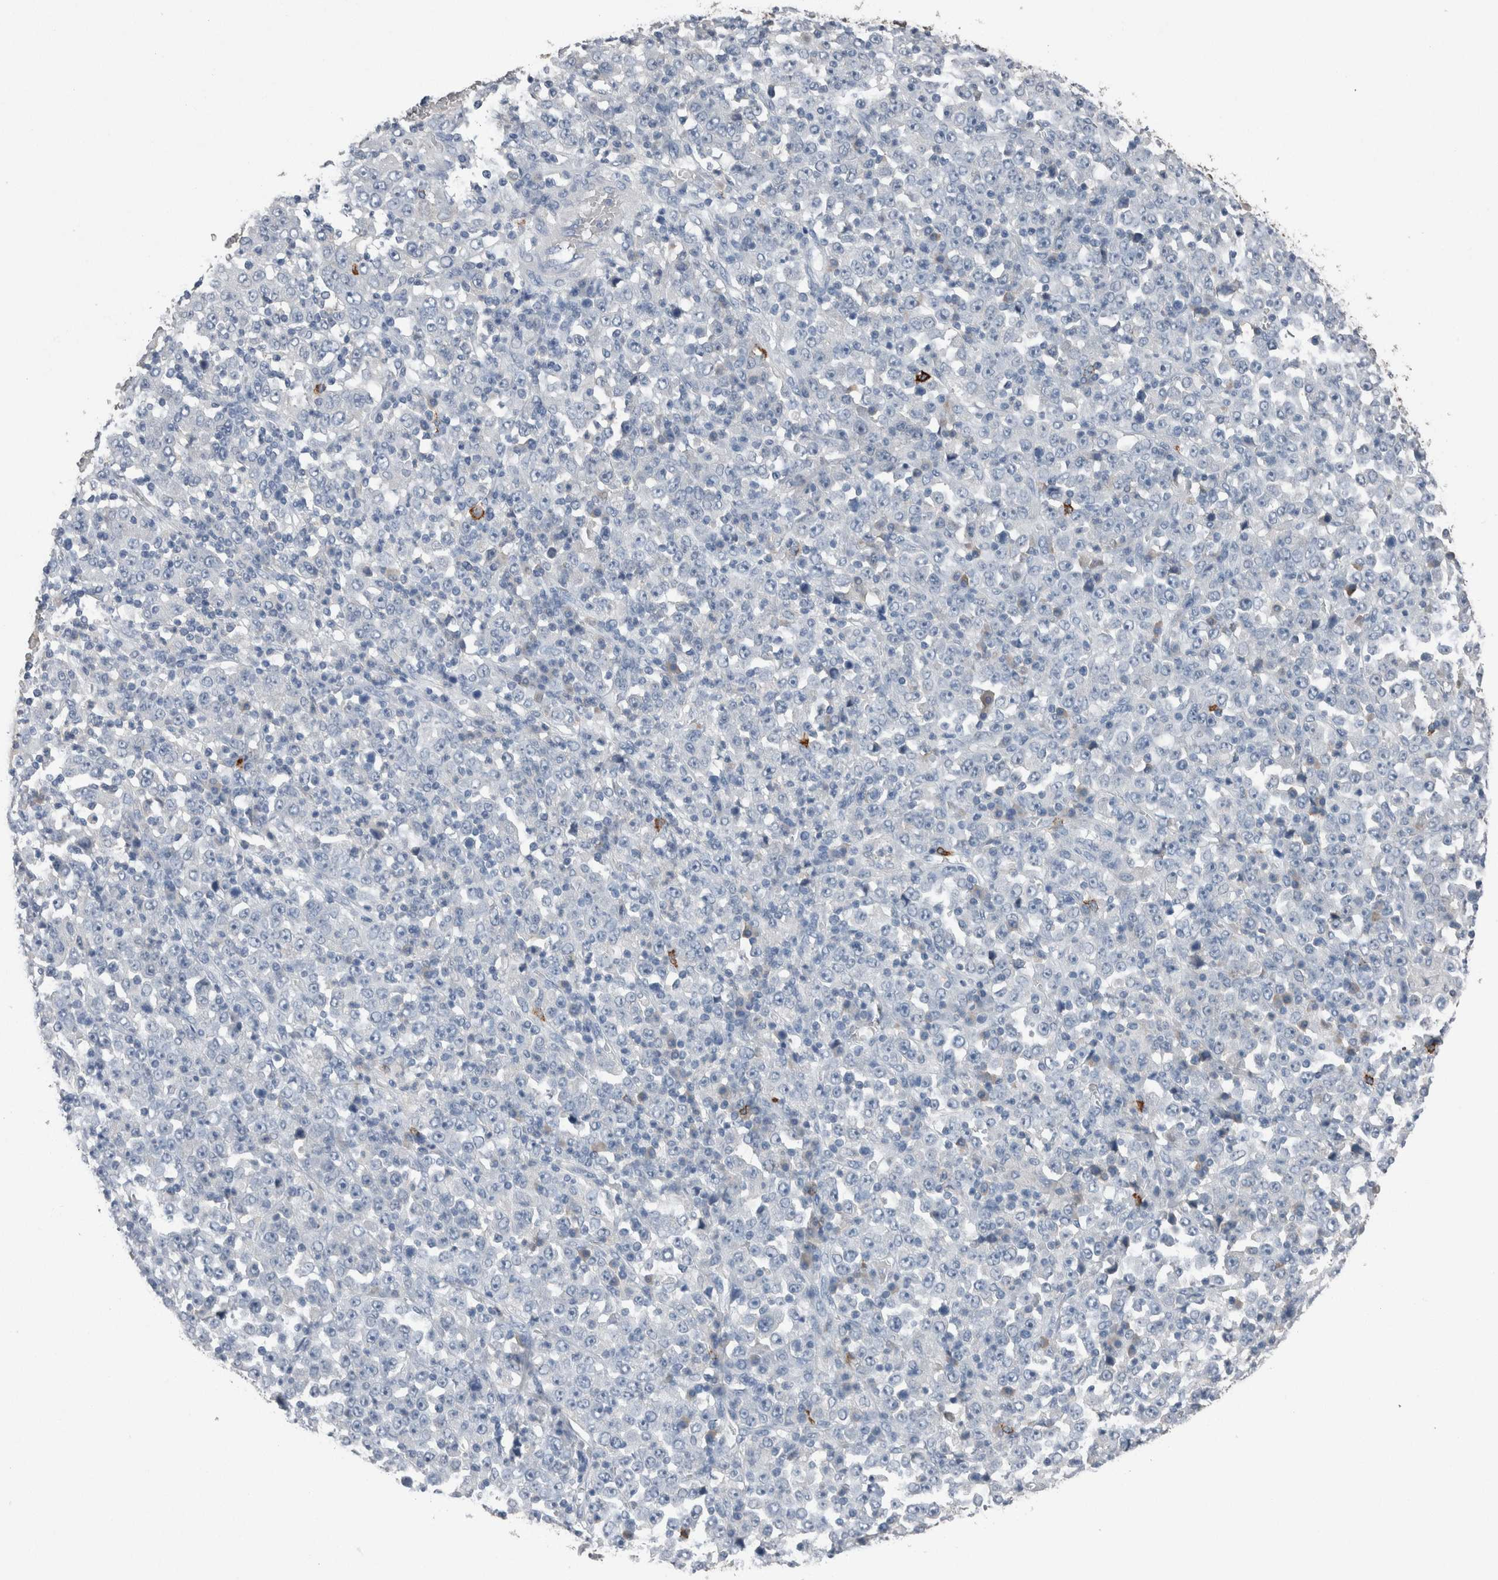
{"staining": {"intensity": "negative", "quantity": "none", "location": "none"}, "tissue": "stomach cancer", "cell_type": "Tumor cells", "image_type": "cancer", "snomed": [{"axis": "morphology", "description": "Normal tissue, NOS"}, {"axis": "morphology", "description": "Adenocarcinoma, NOS"}, {"axis": "topography", "description": "Stomach, upper"}, {"axis": "topography", "description": "Stomach"}], "caption": "Tumor cells show no significant staining in adenocarcinoma (stomach).", "gene": "CRNN", "patient": {"sex": "male", "age": 59}}